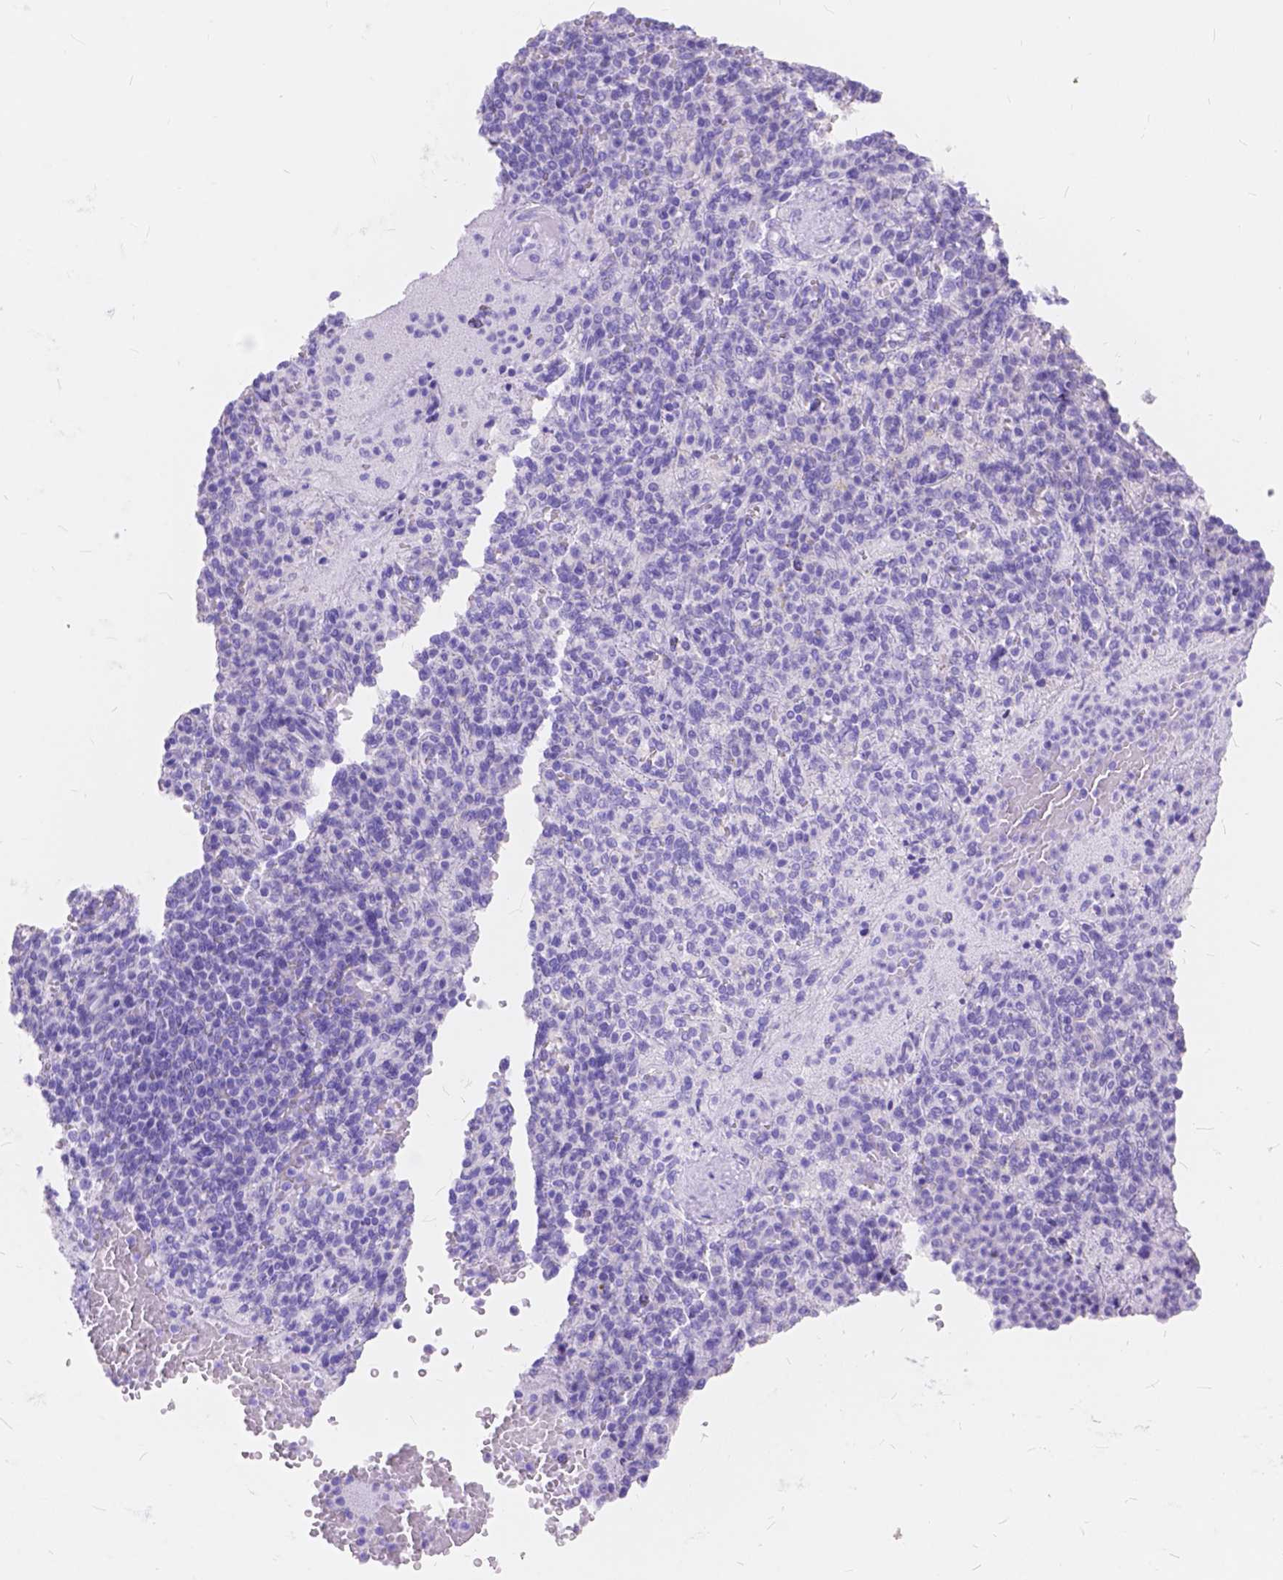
{"staining": {"intensity": "negative", "quantity": "none", "location": "none"}, "tissue": "spleen", "cell_type": "Cells in red pulp", "image_type": "normal", "snomed": [{"axis": "morphology", "description": "Normal tissue, NOS"}, {"axis": "topography", "description": "Spleen"}], "caption": "IHC photomicrograph of normal spleen stained for a protein (brown), which exhibits no staining in cells in red pulp.", "gene": "FOXL2", "patient": {"sex": "female", "age": 74}}